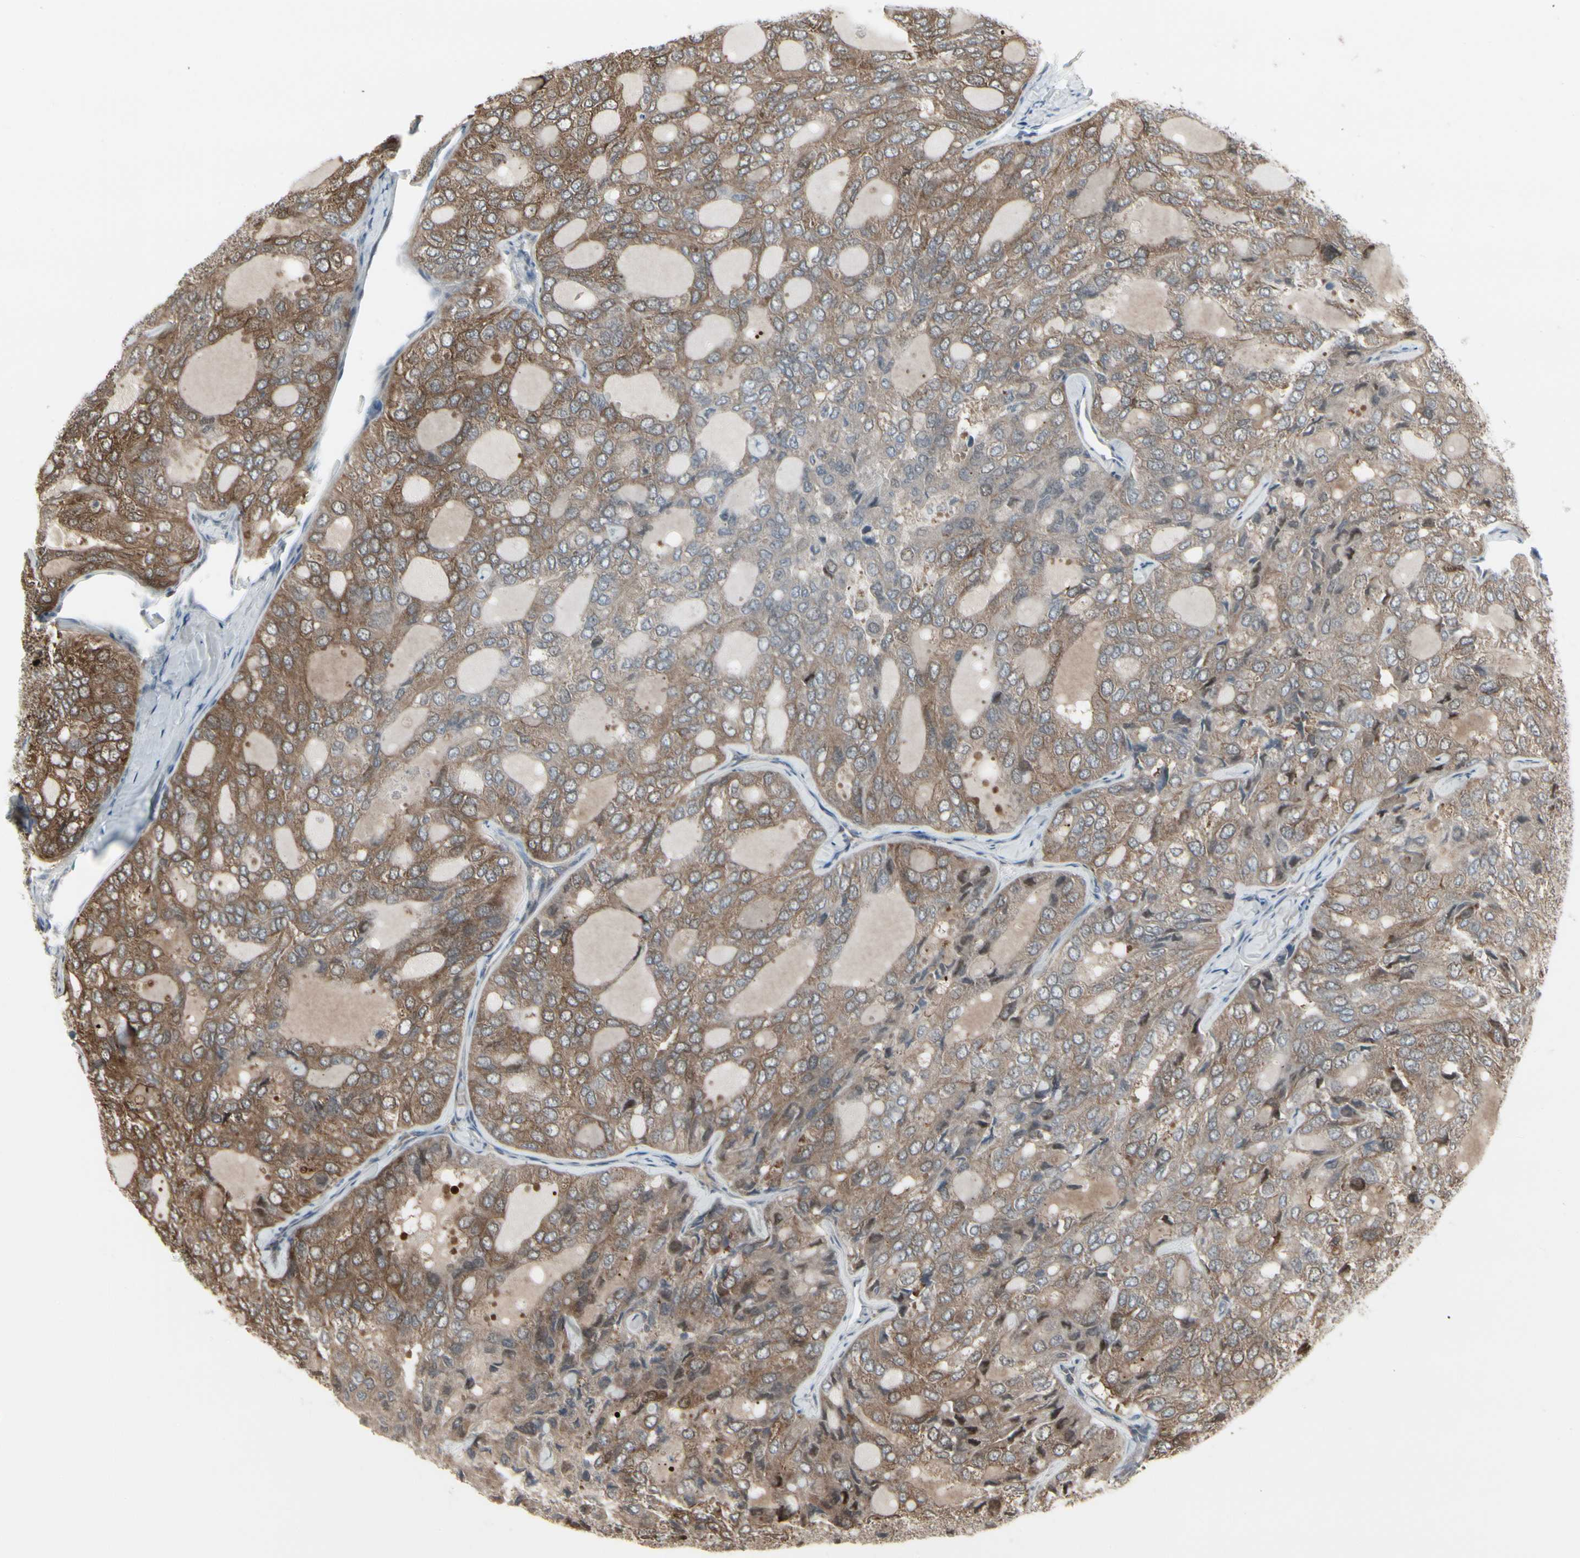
{"staining": {"intensity": "moderate", "quantity": ">75%", "location": "cytoplasmic/membranous"}, "tissue": "thyroid cancer", "cell_type": "Tumor cells", "image_type": "cancer", "snomed": [{"axis": "morphology", "description": "Follicular adenoma carcinoma, NOS"}, {"axis": "topography", "description": "Thyroid gland"}], "caption": "Thyroid follicular adenoma carcinoma stained with immunohistochemistry (IHC) demonstrates moderate cytoplasmic/membranous staining in approximately >75% of tumor cells.", "gene": "IGFBP6", "patient": {"sex": "male", "age": 75}}